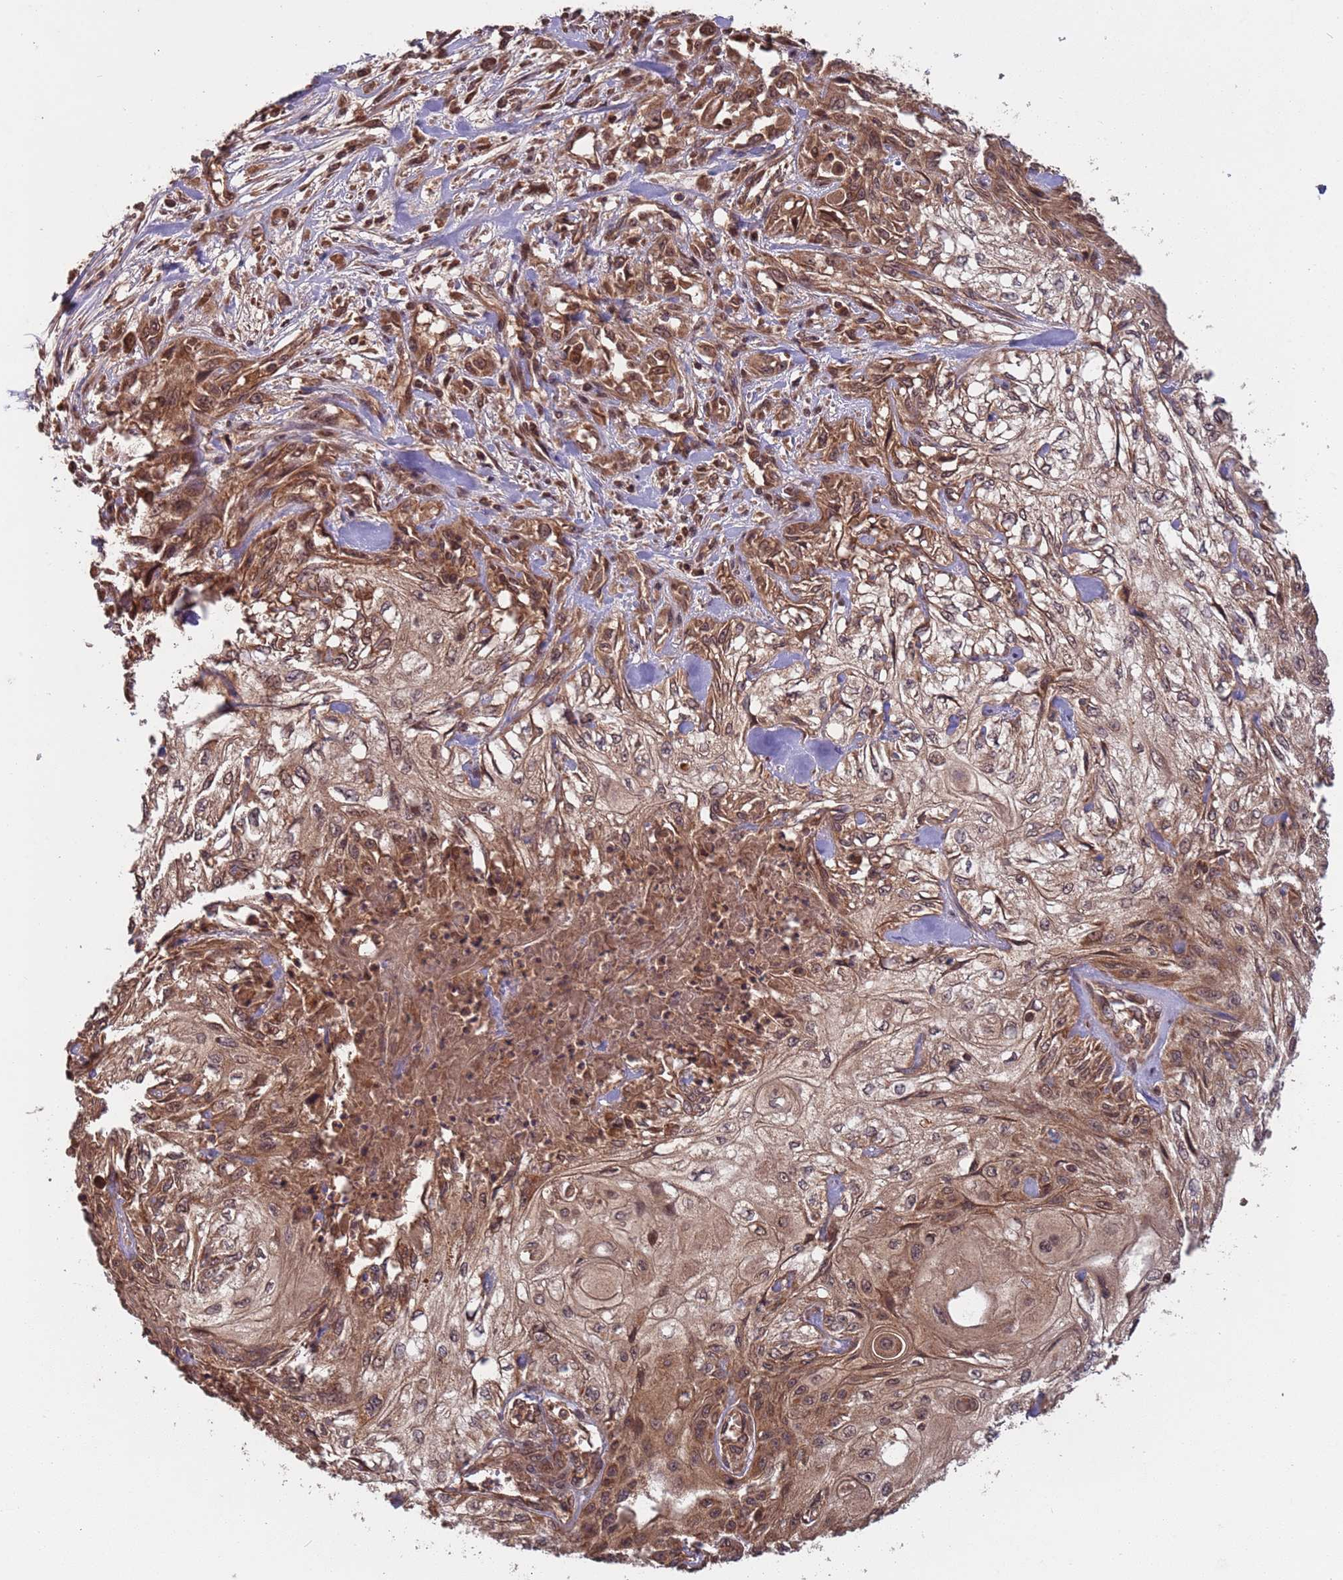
{"staining": {"intensity": "moderate", "quantity": ">75%", "location": "cytoplasmic/membranous,nuclear"}, "tissue": "skin cancer", "cell_type": "Tumor cells", "image_type": "cancer", "snomed": [{"axis": "morphology", "description": "Squamous cell carcinoma, NOS"}, {"axis": "morphology", "description": "Squamous cell carcinoma, metastatic, NOS"}, {"axis": "topography", "description": "Skin"}, {"axis": "topography", "description": "Lymph node"}], "caption": "Protein staining exhibits moderate cytoplasmic/membranous and nuclear positivity in about >75% of tumor cells in metastatic squamous cell carcinoma (skin).", "gene": "ERI1", "patient": {"sex": "male", "age": 75}}